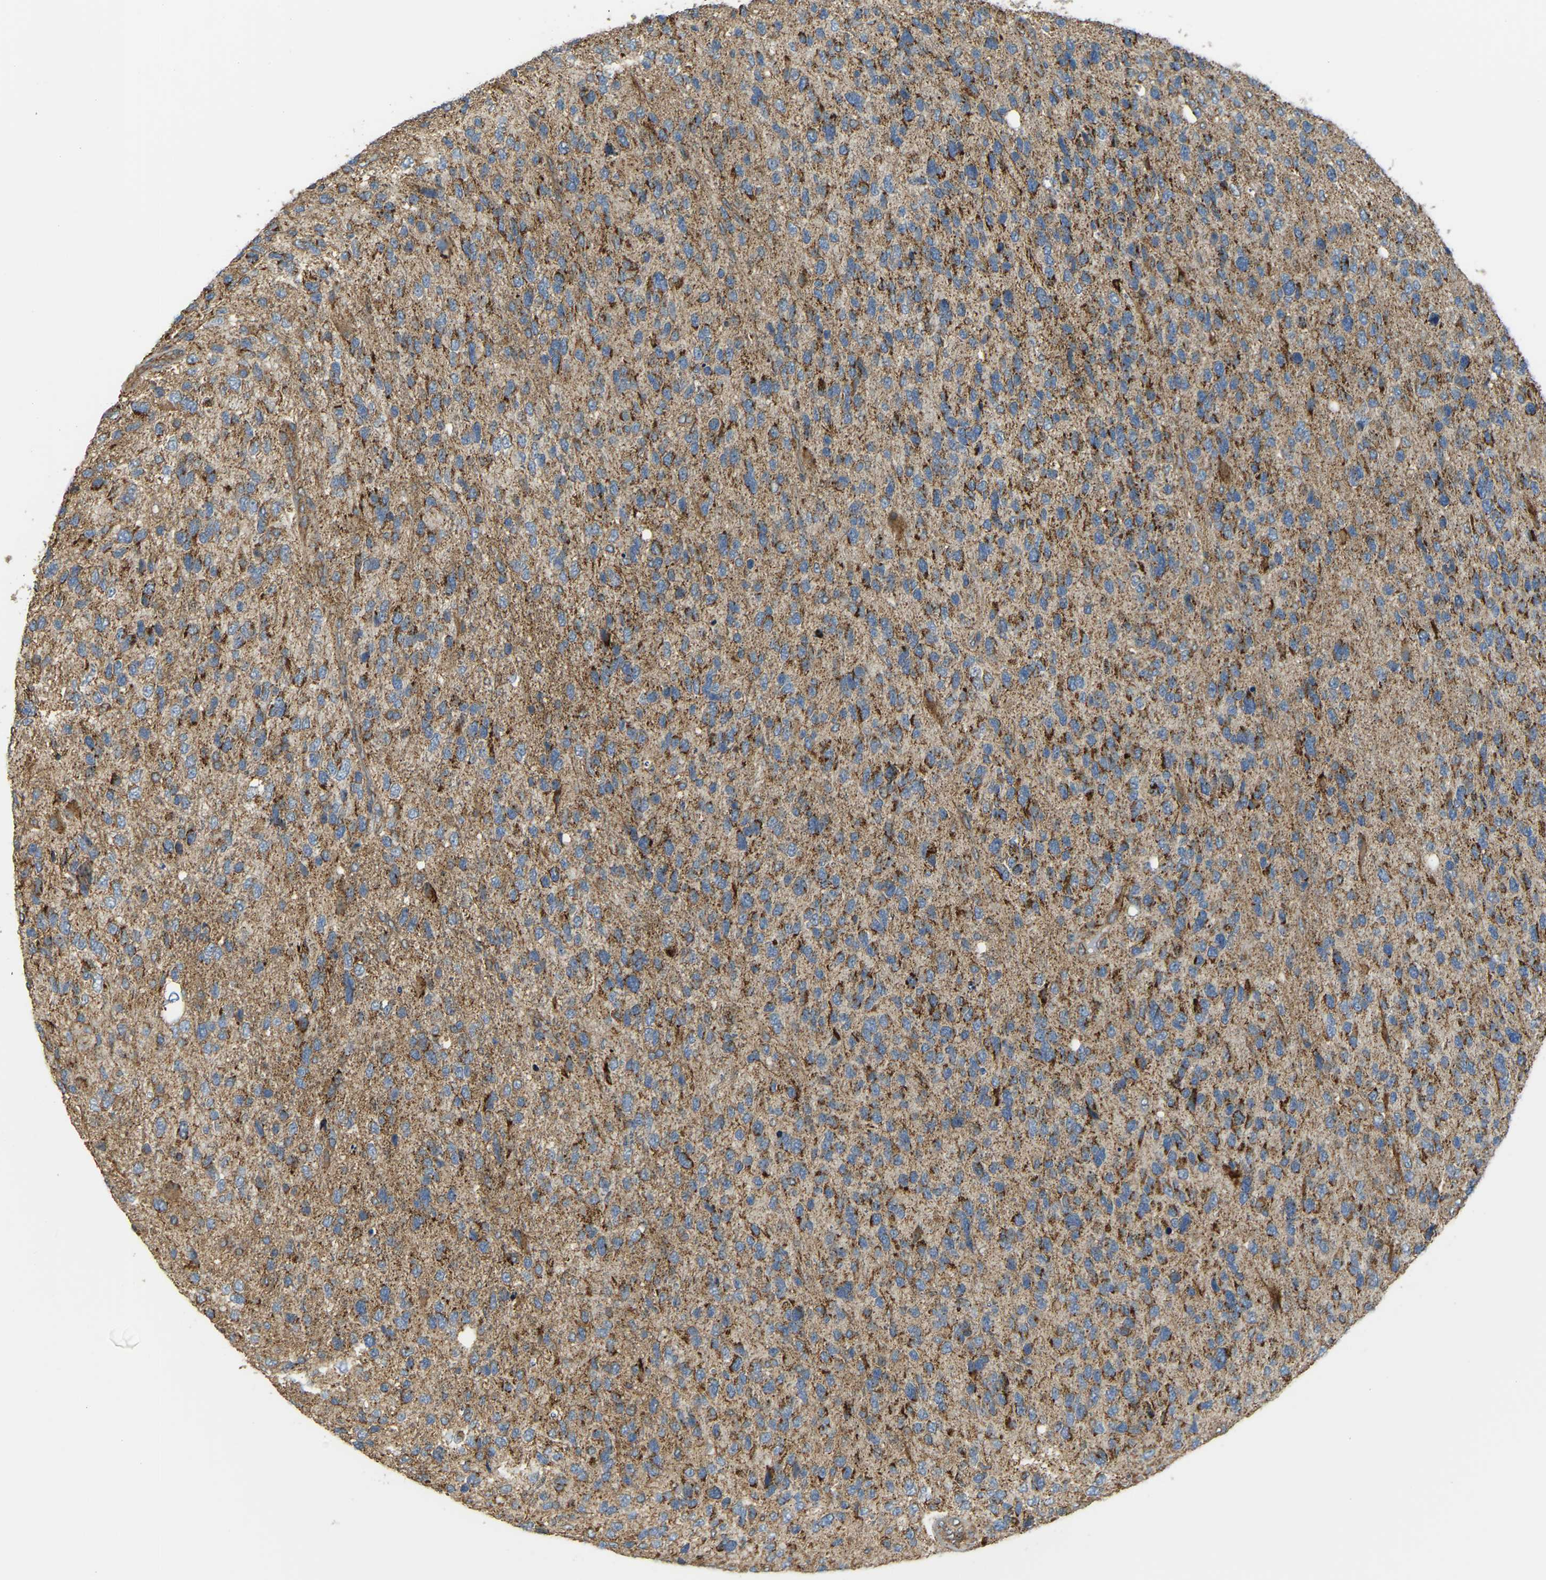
{"staining": {"intensity": "moderate", "quantity": ">75%", "location": "cytoplasmic/membranous"}, "tissue": "glioma", "cell_type": "Tumor cells", "image_type": "cancer", "snomed": [{"axis": "morphology", "description": "Glioma, malignant, High grade"}, {"axis": "topography", "description": "Brain"}], "caption": "Moderate cytoplasmic/membranous staining is appreciated in approximately >75% of tumor cells in glioma.", "gene": "PSMD7", "patient": {"sex": "female", "age": 58}}